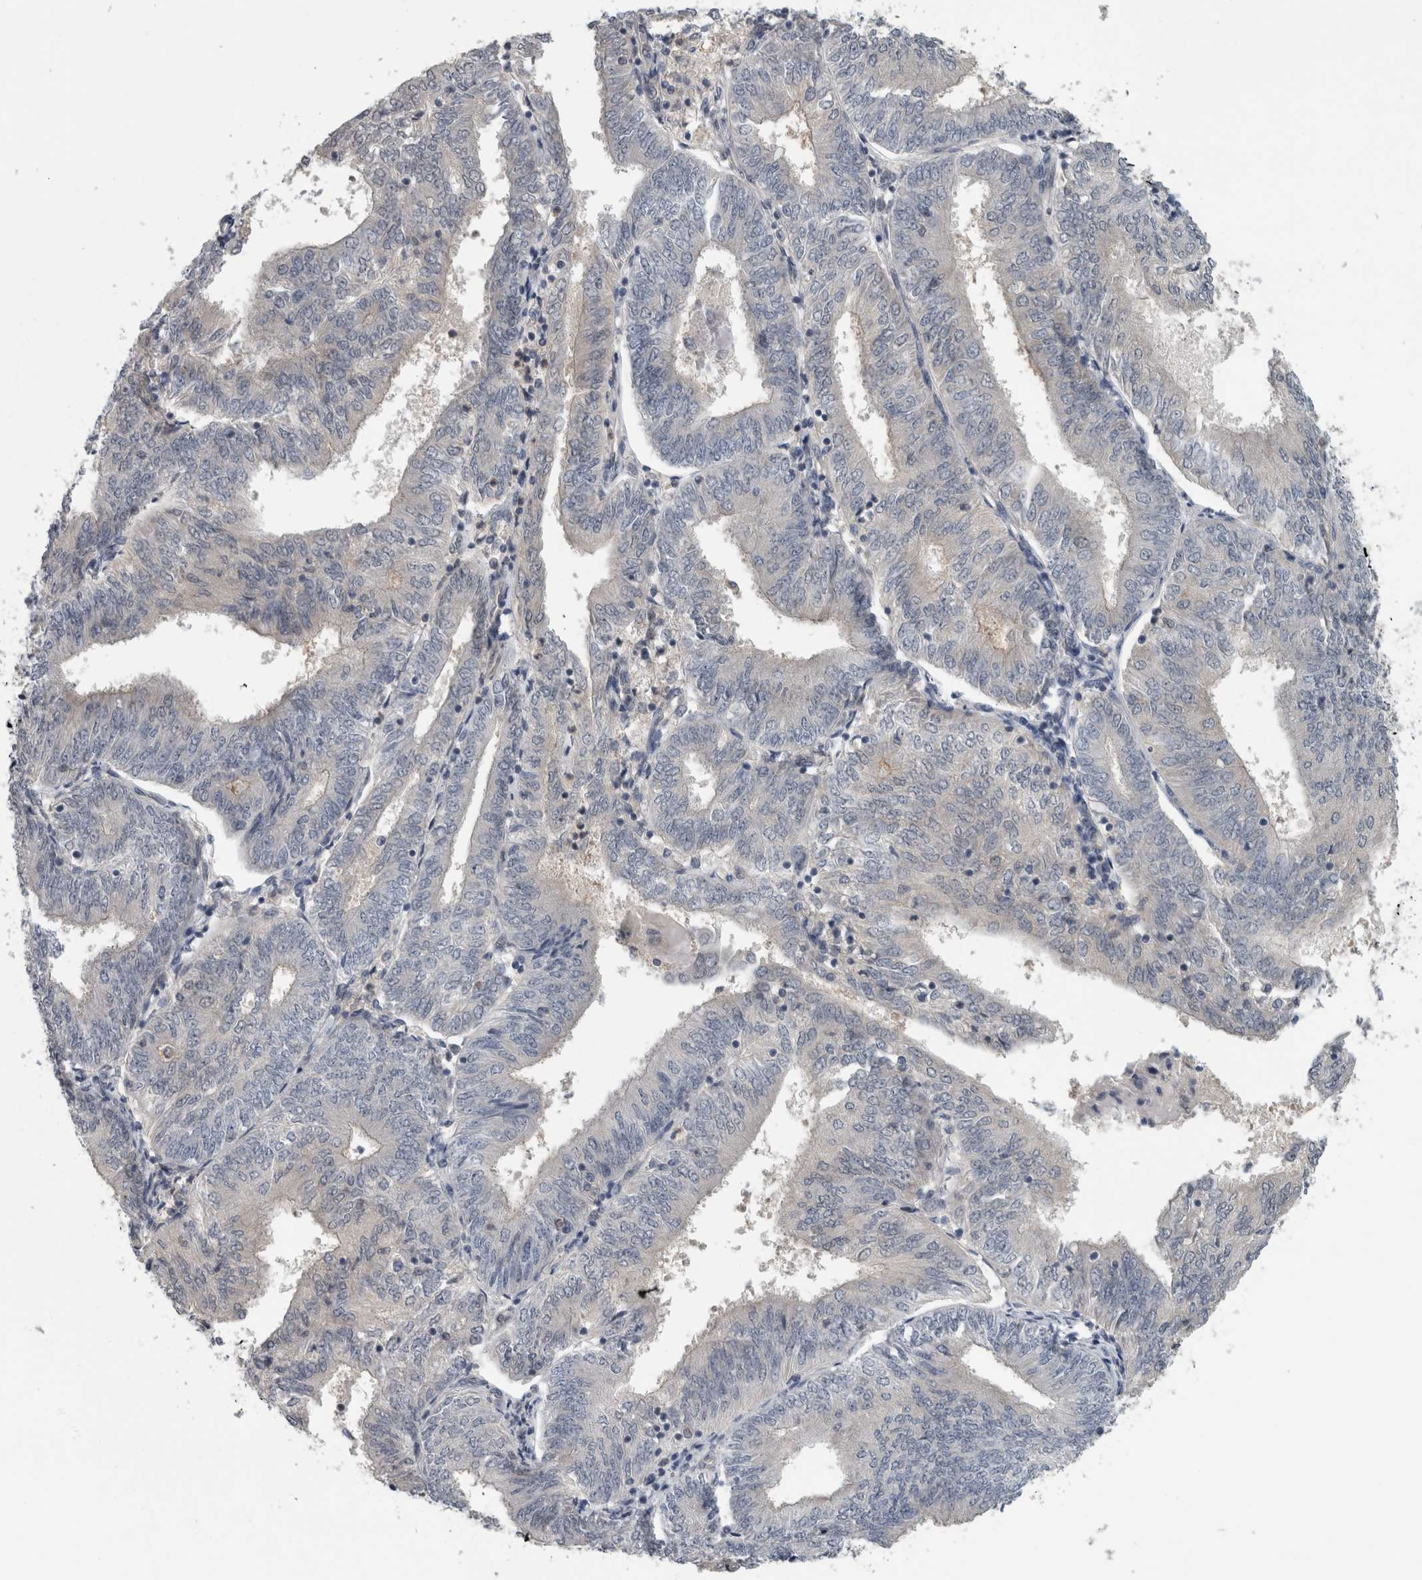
{"staining": {"intensity": "negative", "quantity": "none", "location": "none"}, "tissue": "endometrial cancer", "cell_type": "Tumor cells", "image_type": "cancer", "snomed": [{"axis": "morphology", "description": "Adenocarcinoma, NOS"}, {"axis": "topography", "description": "Endometrium"}], "caption": "This is an IHC histopathology image of human adenocarcinoma (endometrial). There is no staining in tumor cells.", "gene": "NAPRT", "patient": {"sex": "female", "age": 58}}